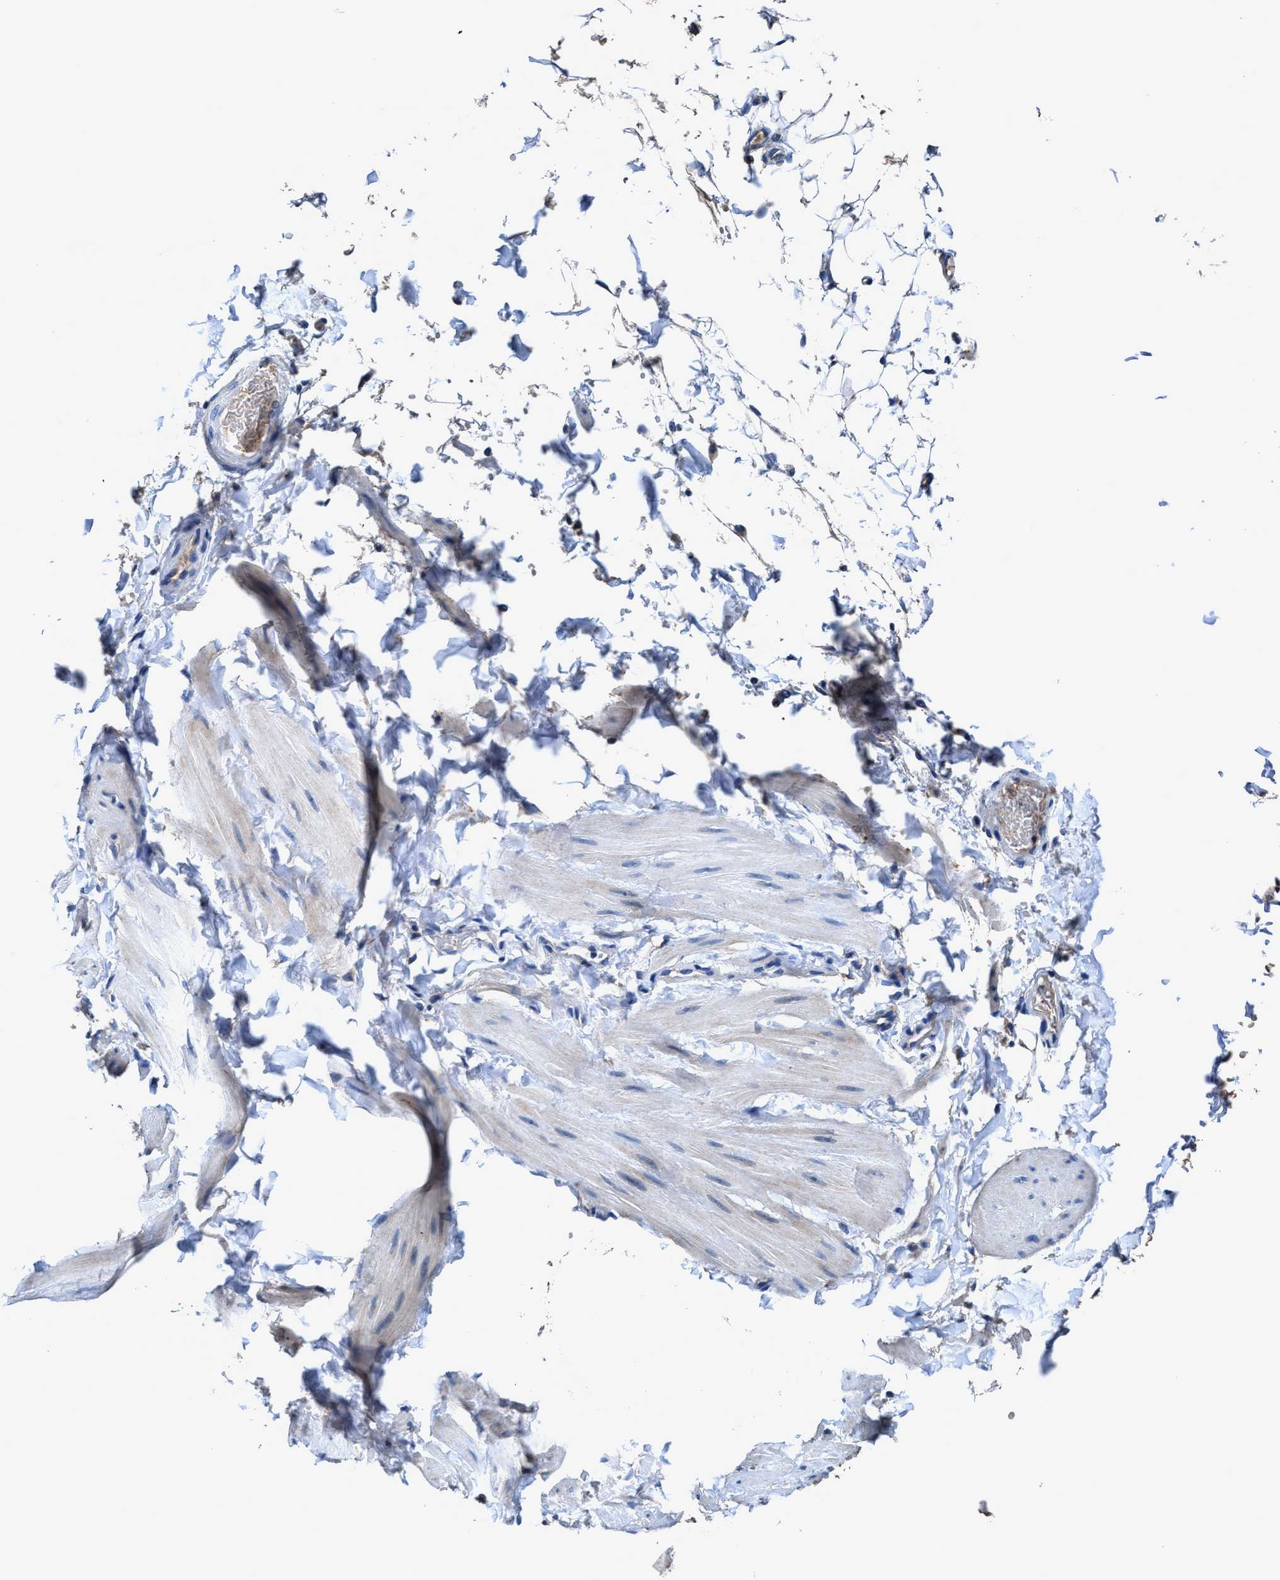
{"staining": {"intensity": "negative", "quantity": "none", "location": "none"}, "tissue": "adipose tissue", "cell_type": "Adipocytes", "image_type": "normal", "snomed": [{"axis": "morphology", "description": "Normal tissue, NOS"}, {"axis": "topography", "description": "Adipose tissue"}, {"axis": "topography", "description": "Vascular tissue"}, {"axis": "topography", "description": "Peripheral nerve tissue"}], "caption": "DAB (3,3'-diaminobenzidine) immunohistochemical staining of normal adipose tissue shows no significant positivity in adipocytes.", "gene": "UBR4", "patient": {"sex": "male", "age": 25}}